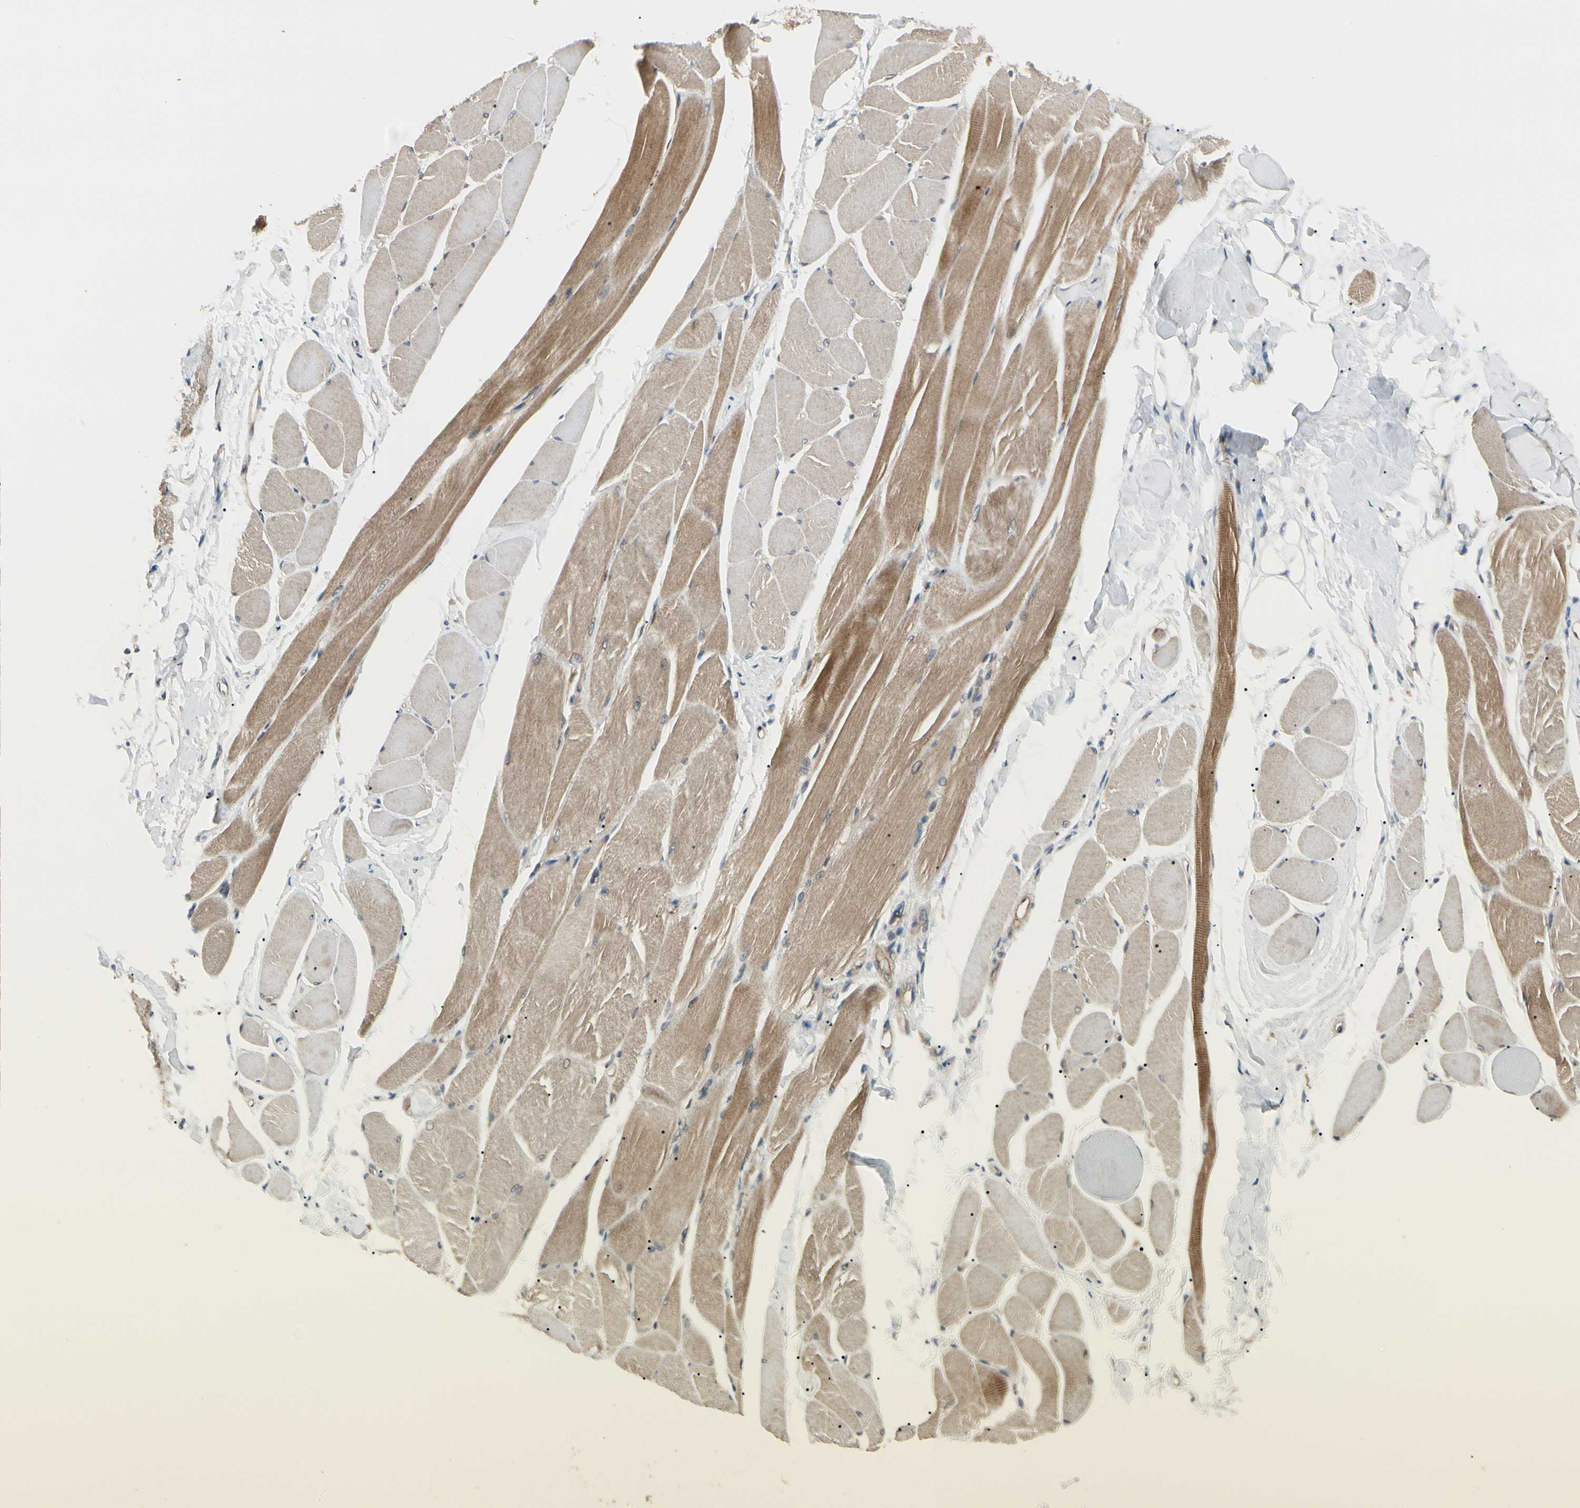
{"staining": {"intensity": "moderate", "quantity": ">75%", "location": "cytoplasmic/membranous"}, "tissue": "skeletal muscle", "cell_type": "Myocytes", "image_type": "normal", "snomed": [{"axis": "morphology", "description": "Normal tissue, NOS"}, {"axis": "topography", "description": "Skeletal muscle"}, {"axis": "topography", "description": "Peripheral nerve tissue"}], "caption": "Myocytes demonstrate medium levels of moderate cytoplasmic/membranous positivity in about >75% of cells in unremarkable human skeletal muscle. The protein of interest is shown in brown color, while the nuclei are stained blue.", "gene": "F2R", "patient": {"sex": "female", "age": 84}}